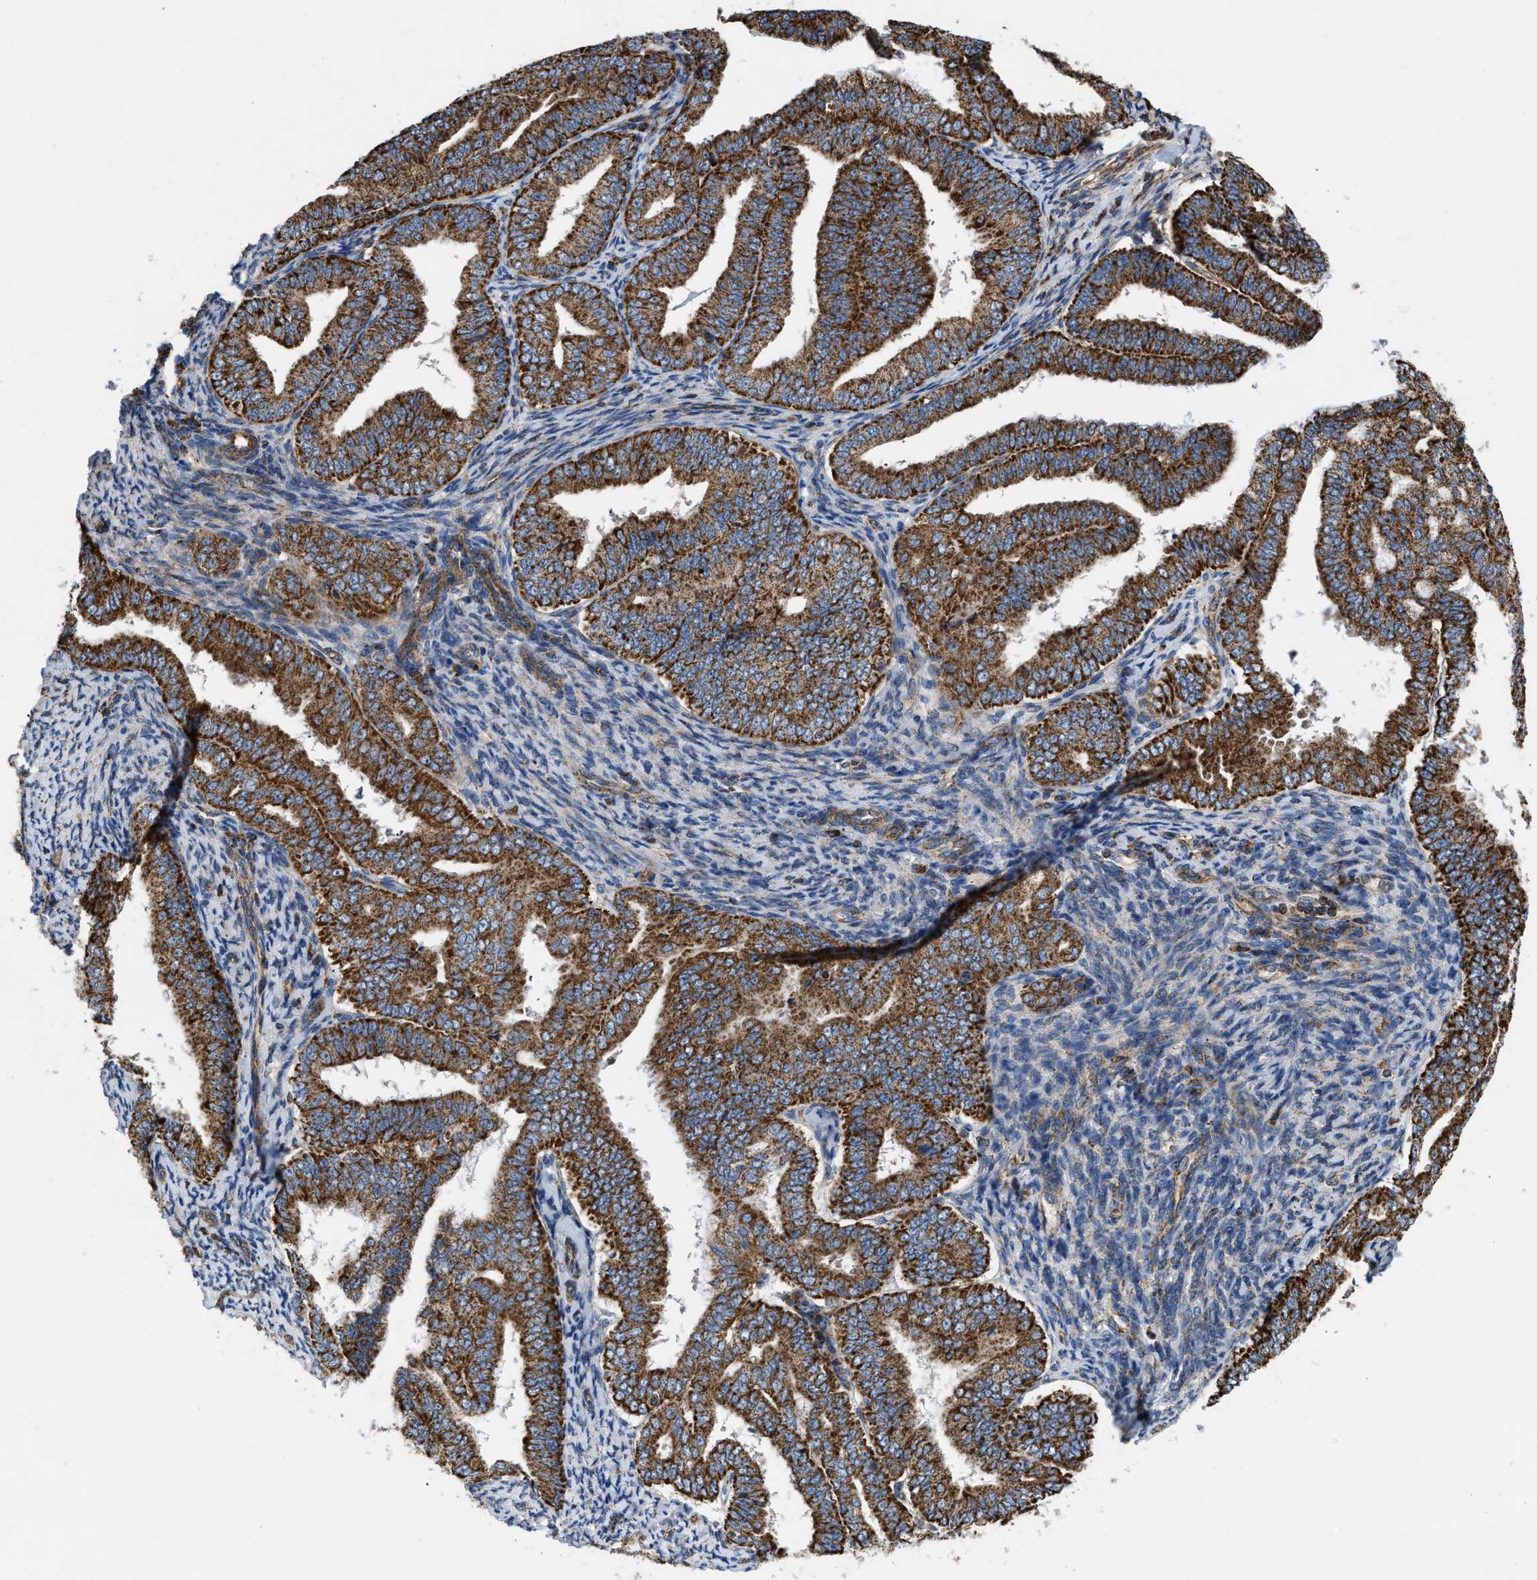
{"staining": {"intensity": "strong", "quantity": ">75%", "location": "cytoplasmic/membranous"}, "tissue": "endometrial cancer", "cell_type": "Tumor cells", "image_type": "cancer", "snomed": [{"axis": "morphology", "description": "Adenocarcinoma, NOS"}, {"axis": "topography", "description": "Endometrium"}], "caption": "DAB immunohistochemical staining of human endometrial cancer (adenocarcinoma) exhibits strong cytoplasmic/membranous protein positivity in about >75% of tumor cells. (brown staining indicates protein expression, while blue staining denotes nuclei).", "gene": "OPTN", "patient": {"sex": "female", "age": 63}}